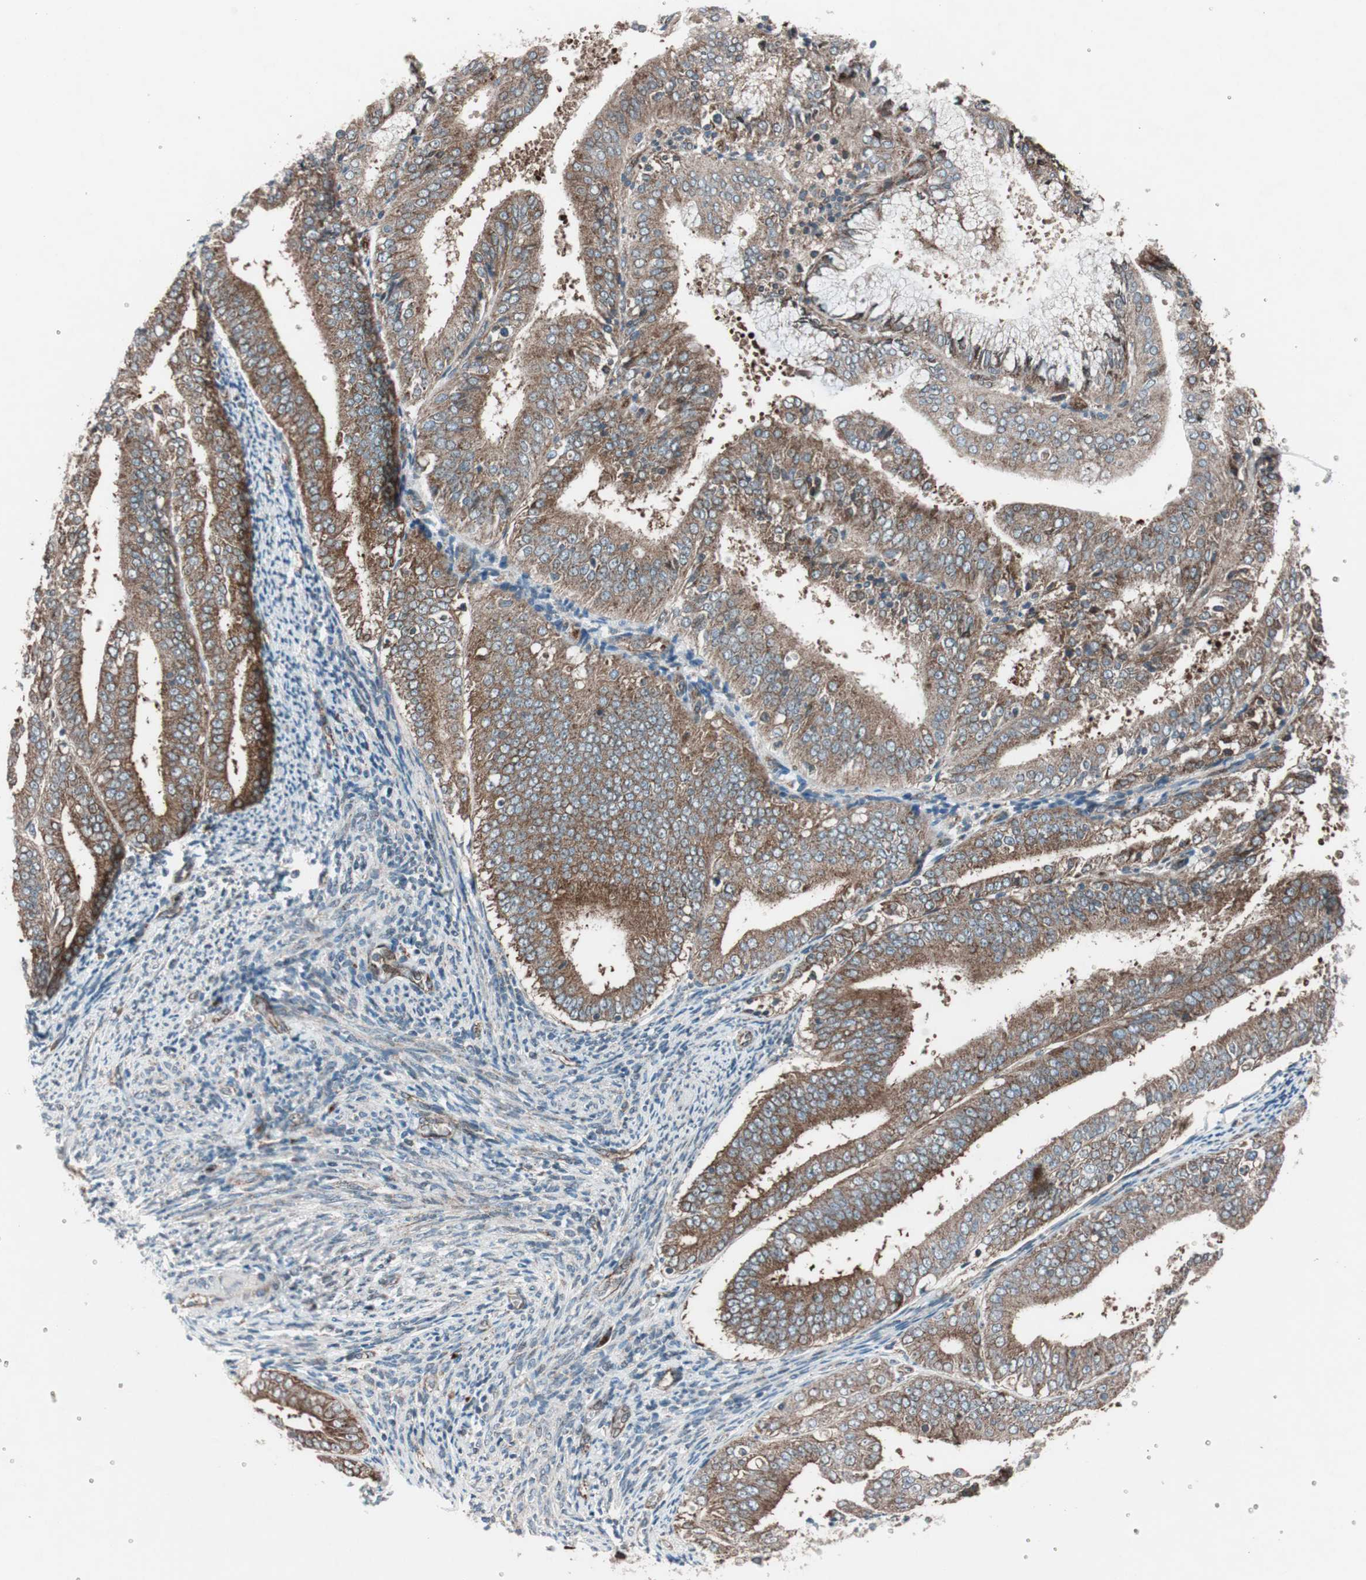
{"staining": {"intensity": "strong", "quantity": ">75%", "location": "cytoplasmic/membranous"}, "tissue": "endometrial cancer", "cell_type": "Tumor cells", "image_type": "cancer", "snomed": [{"axis": "morphology", "description": "Adenocarcinoma, NOS"}, {"axis": "topography", "description": "Endometrium"}], "caption": "A brown stain shows strong cytoplasmic/membranous expression of a protein in endometrial adenocarcinoma tumor cells.", "gene": "CCL14", "patient": {"sex": "female", "age": 63}}